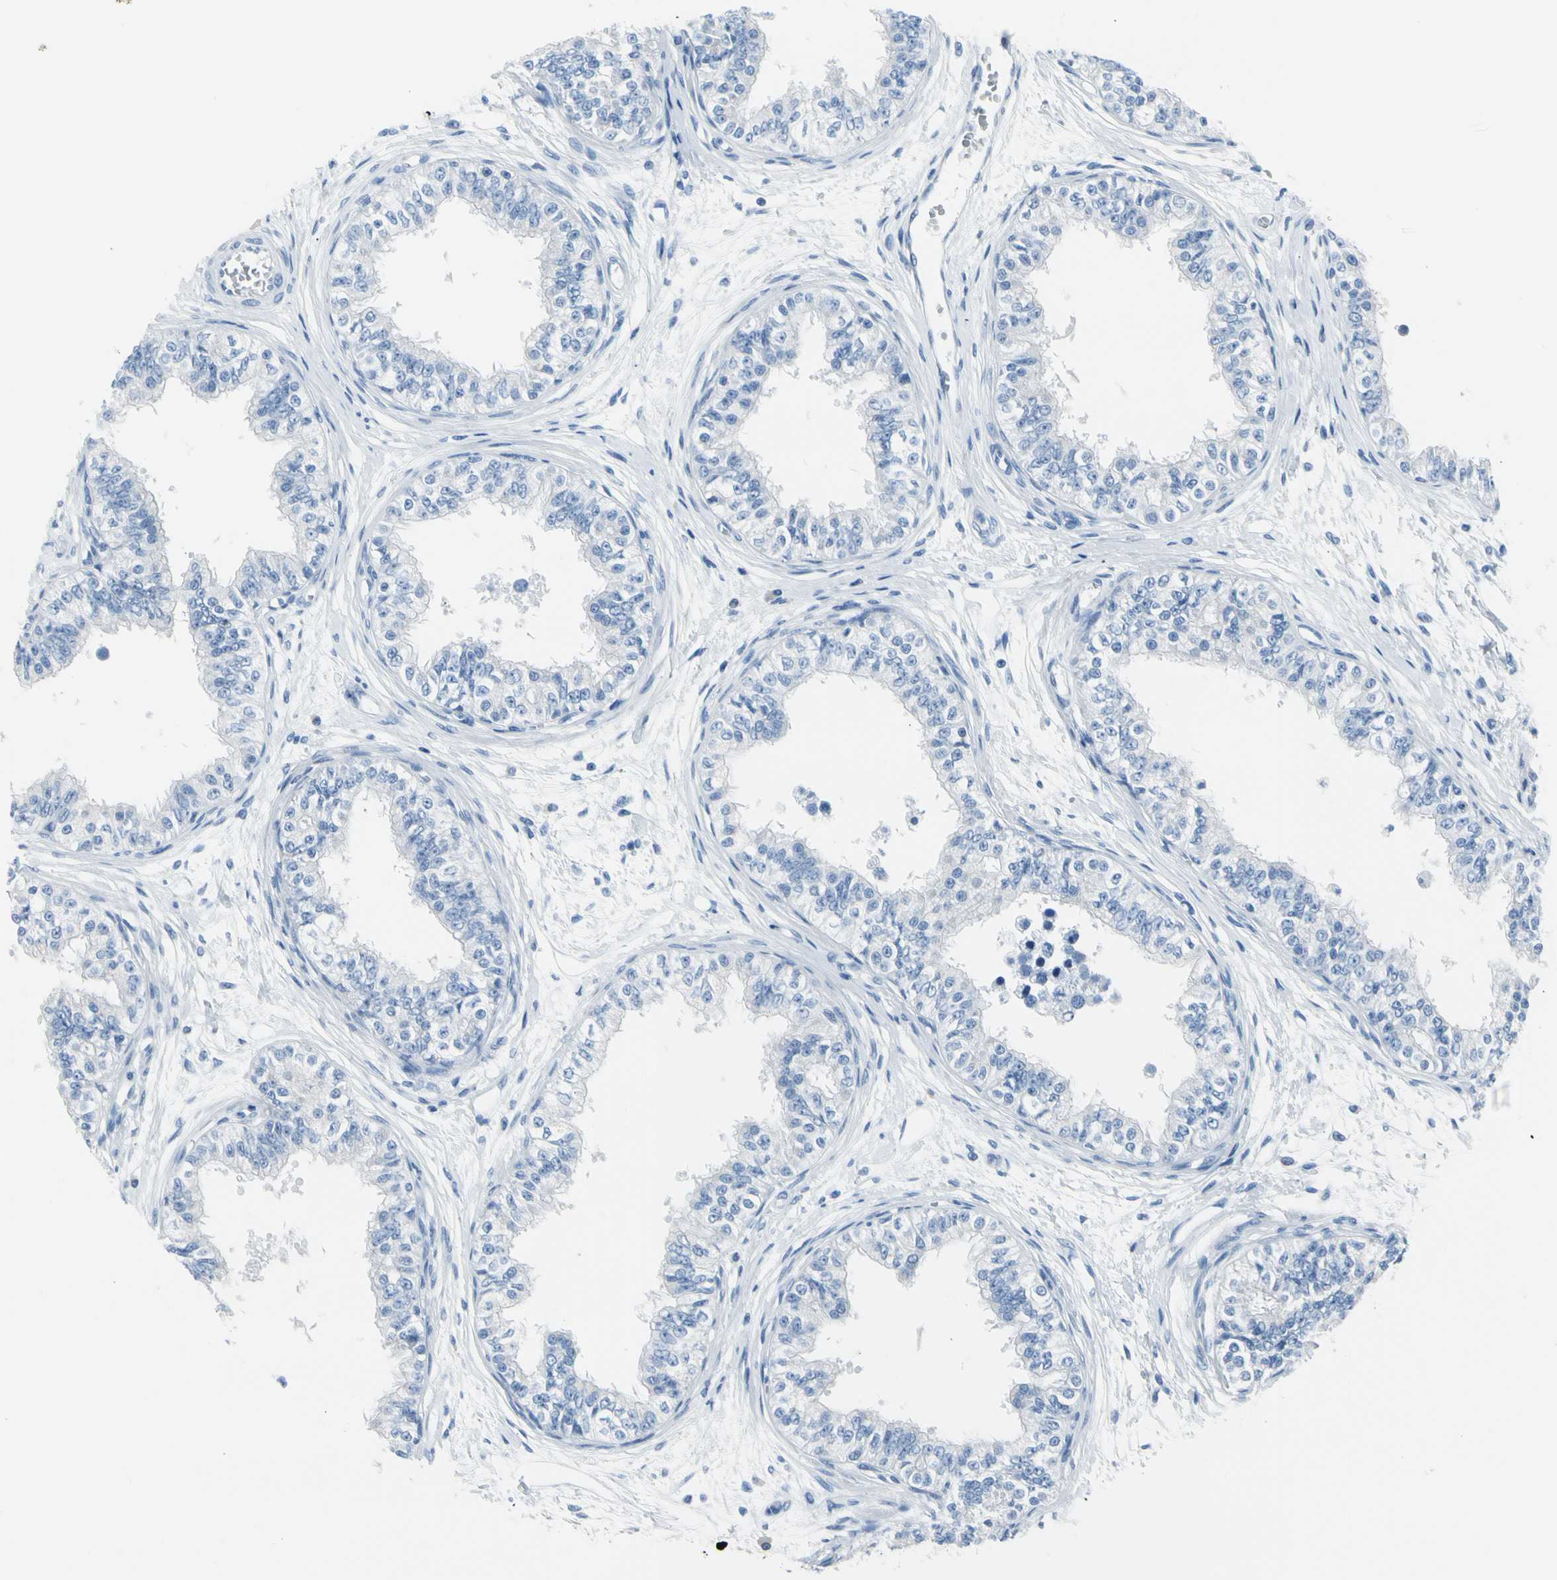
{"staining": {"intensity": "negative", "quantity": "none", "location": "none"}, "tissue": "epididymis", "cell_type": "Glandular cells", "image_type": "normal", "snomed": [{"axis": "morphology", "description": "Normal tissue, NOS"}, {"axis": "morphology", "description": "Adenocarcinoma, metastatic, NOS"}, {"axis": "topography", "description": "Testis"}, {"axis": "topography", "description": "Epididymis"}], "caption": "Epididymis stained for a protein using immunohistochemistry shows no positivity glandular cells.", "gene": "TPO", "patient": {"sex": "male", "age": 26}}